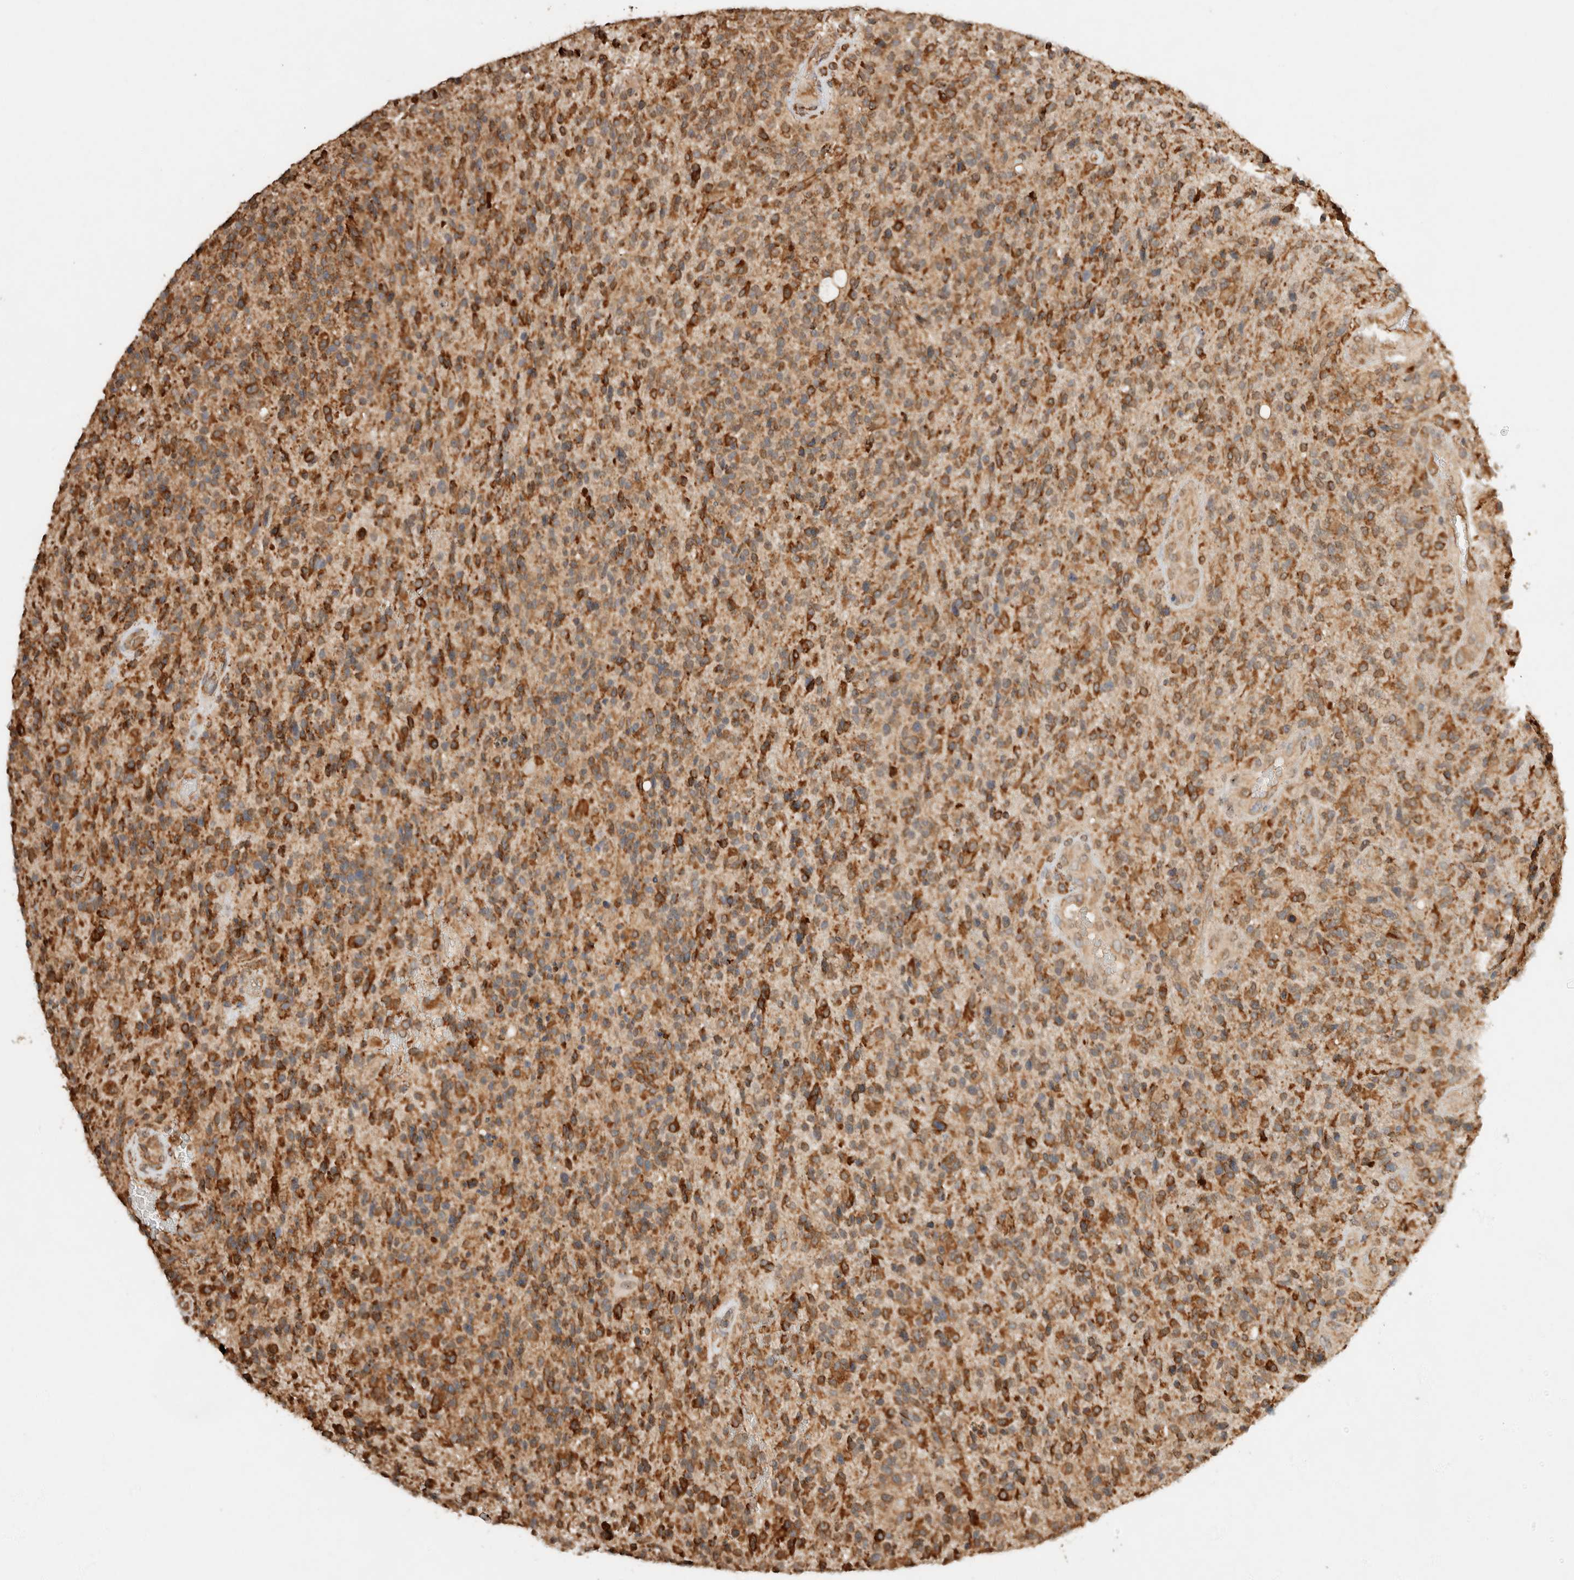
{"staining": {"intensity": "moderate", "quantity": ">75%", "location": "cytoplasmic/membranous"}, "tissue": "glioma", "cell_type": "Tumor cells", "image_type": "cancer", "snomed": [{"axis": "morphology", "description": "Glioma, malignant, High grade"}, {"axis": "topography", "description": "Brain"}], "caption": "Human malignant high-grade glioma stained with a protein marker demonstrates moderate staining in tumor cells.", "gene": "ERAP1", "patient": {"sex": "male", "age": 72}}